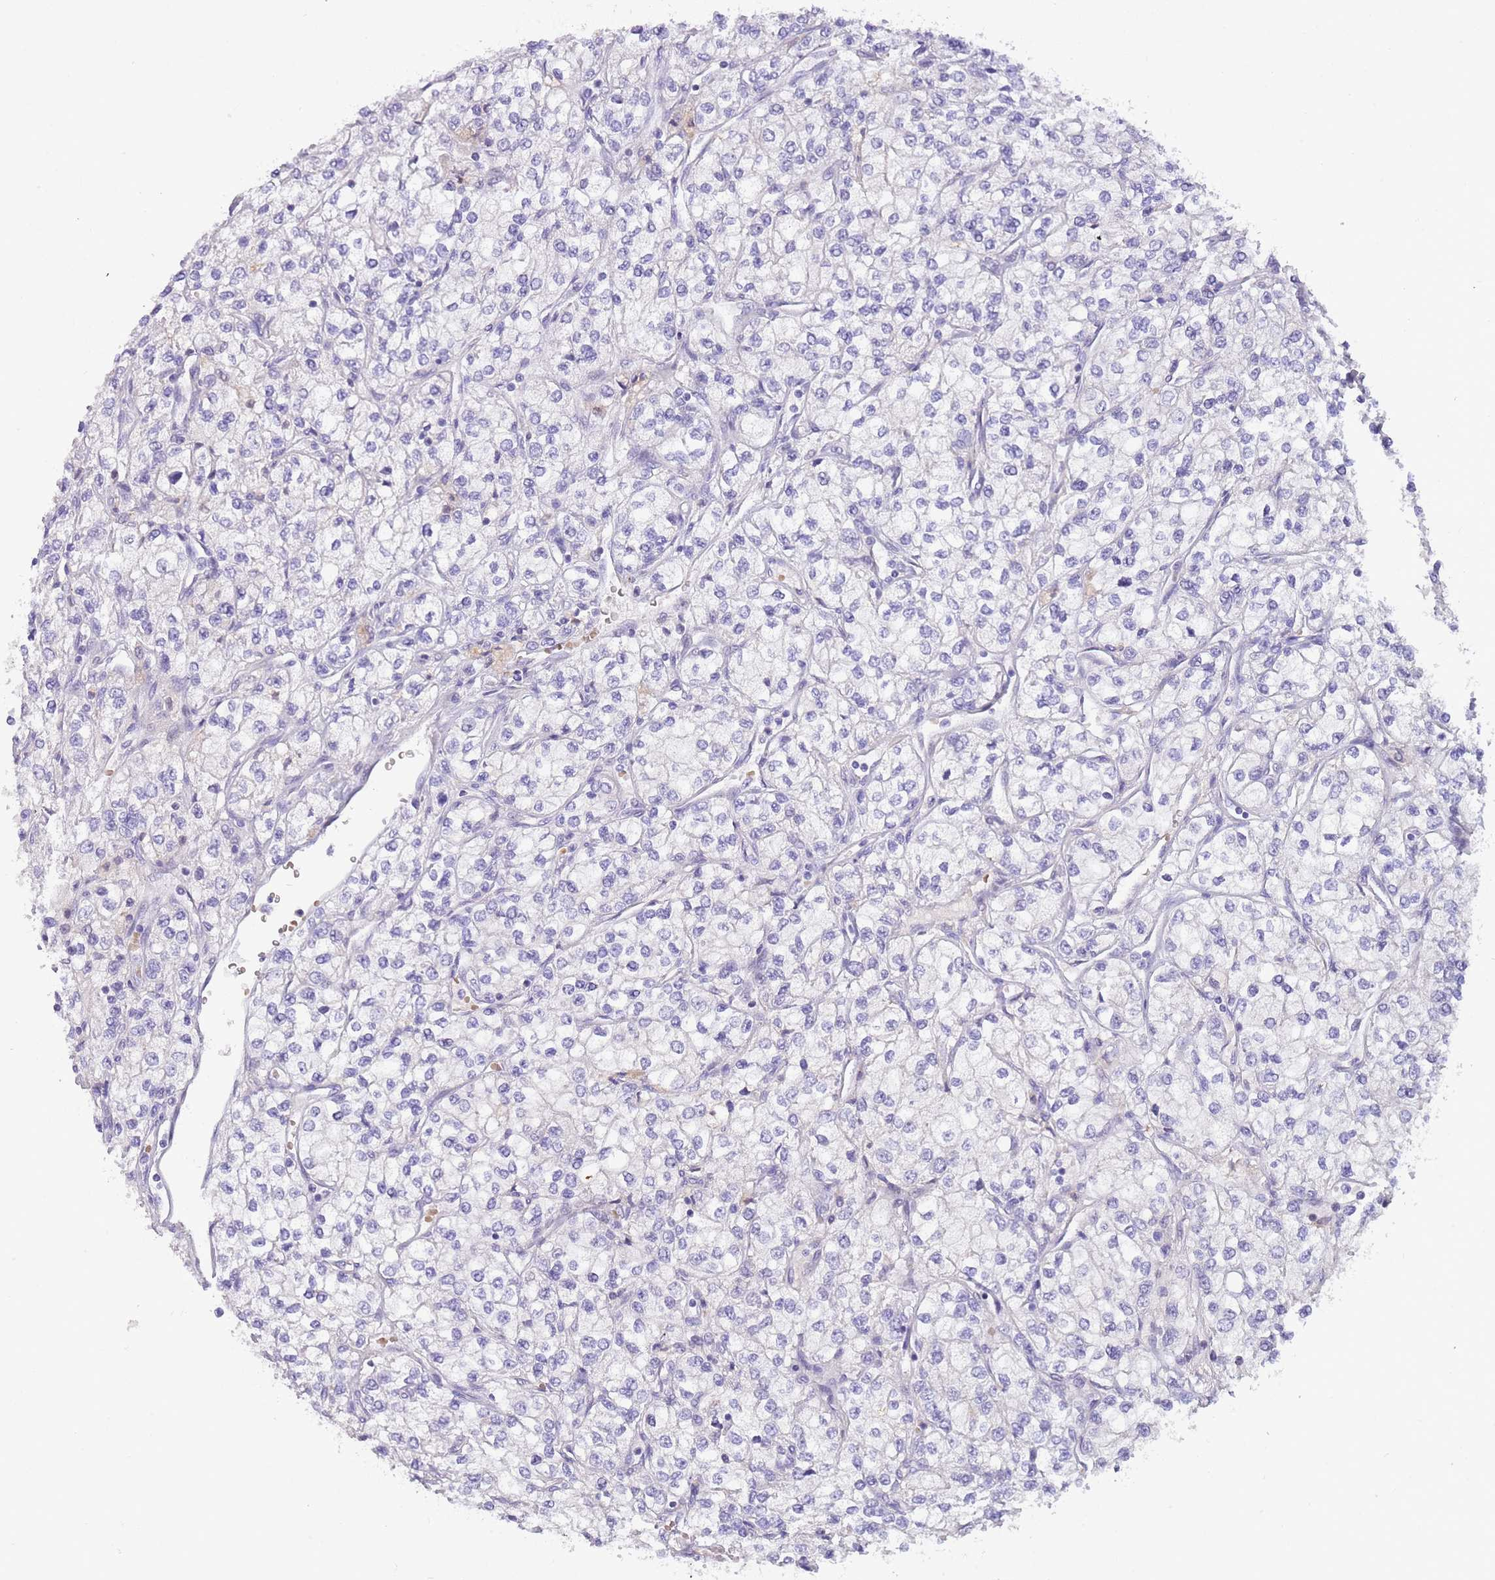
{"staining": {"intensity": "negative", "quantity": "none", "location": "none"}, "tissue": "renal cancer", "cell_type": "Tumor cells", "image_type": "cancer", "snomed": [{"axis": "morphology", "description": "Adenocarcinoma, NOS"}, {"axis": "topography", "description": "Kidney"}], "caption": "Immunohistochemistry (IHC) of human renal adenocarcinoma reveals no positivity in tumor cells.", "gene": "DDHD1", "patient": {"sex": "male", "age": 80}}